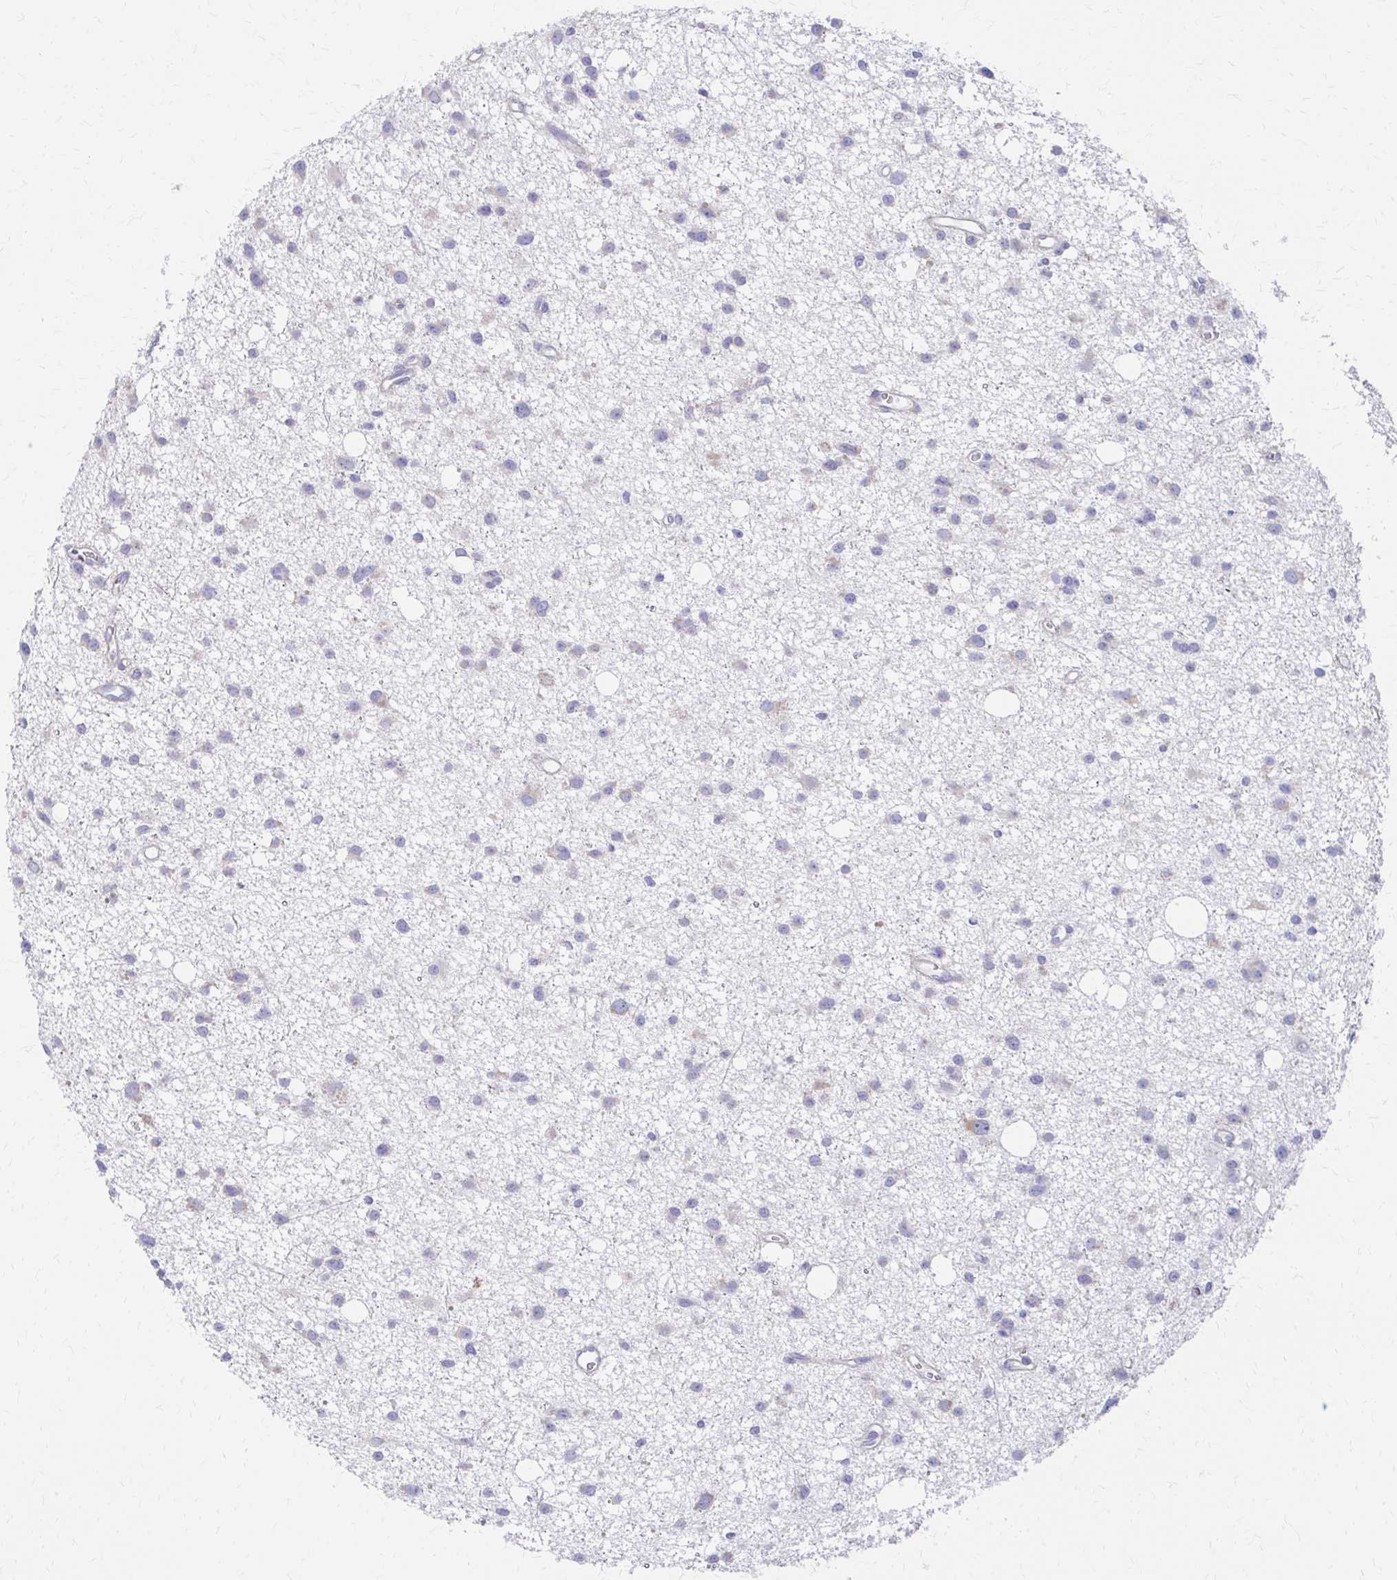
{"staining": {"intensity": "weak", "quantity": "<25%", "location": "cytoplasmic/membranous"}, "tissue": "glioma", "cell_type": "Tumor cells", "image_type": "cancer", "snomed": [{"axis": "morphology", "description": "Glioma, malignant, High grade"}, {"axis": "topography", "description": "Brain"}], "caption": "Tumor cells are negative for brown protein staining in high-grade glioma (malignant).", "gene": "RPL27A", "patient": {"sex": "male", "age": 23}}